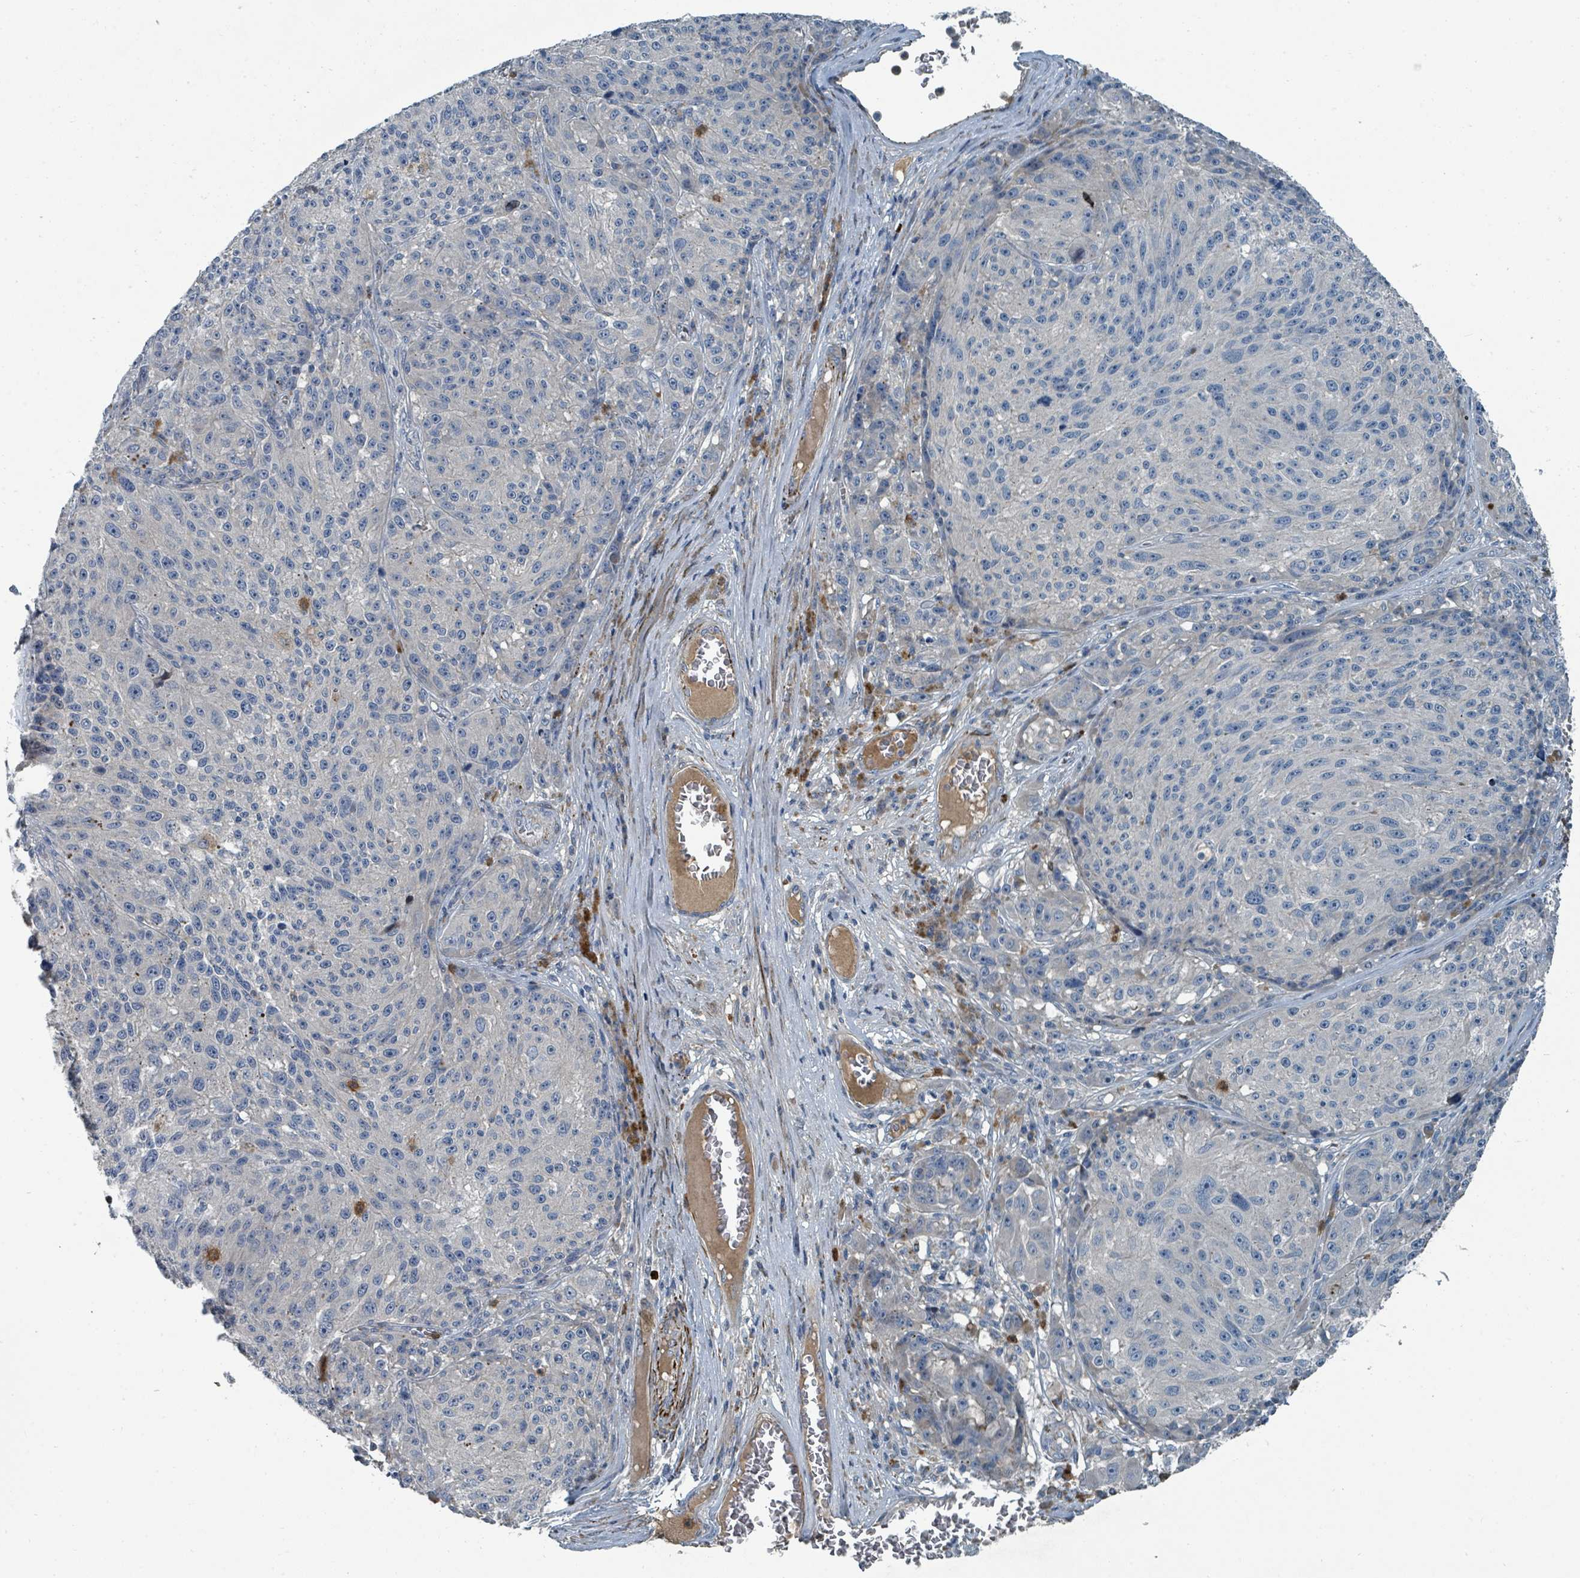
{"staining": {"intensity": "negative", "quantity": "none", "location": "none"}, "tissue": "melanoma", "cell_type": "Tumor cells", "image_type": "cancer", "snomed": [{"axis": "morphology", "description": "Malignant melanoma, NOS"}, {"axis": "topography", "description": "Skin"}], "caption": "A high-resolution histopathology image shows immunohistochemistry (IHC) staining of melanoma, which shows no significant expression in tumor cells.", "gene": "SLC44A5", "patient": {"sex": "male", "age": 53}}